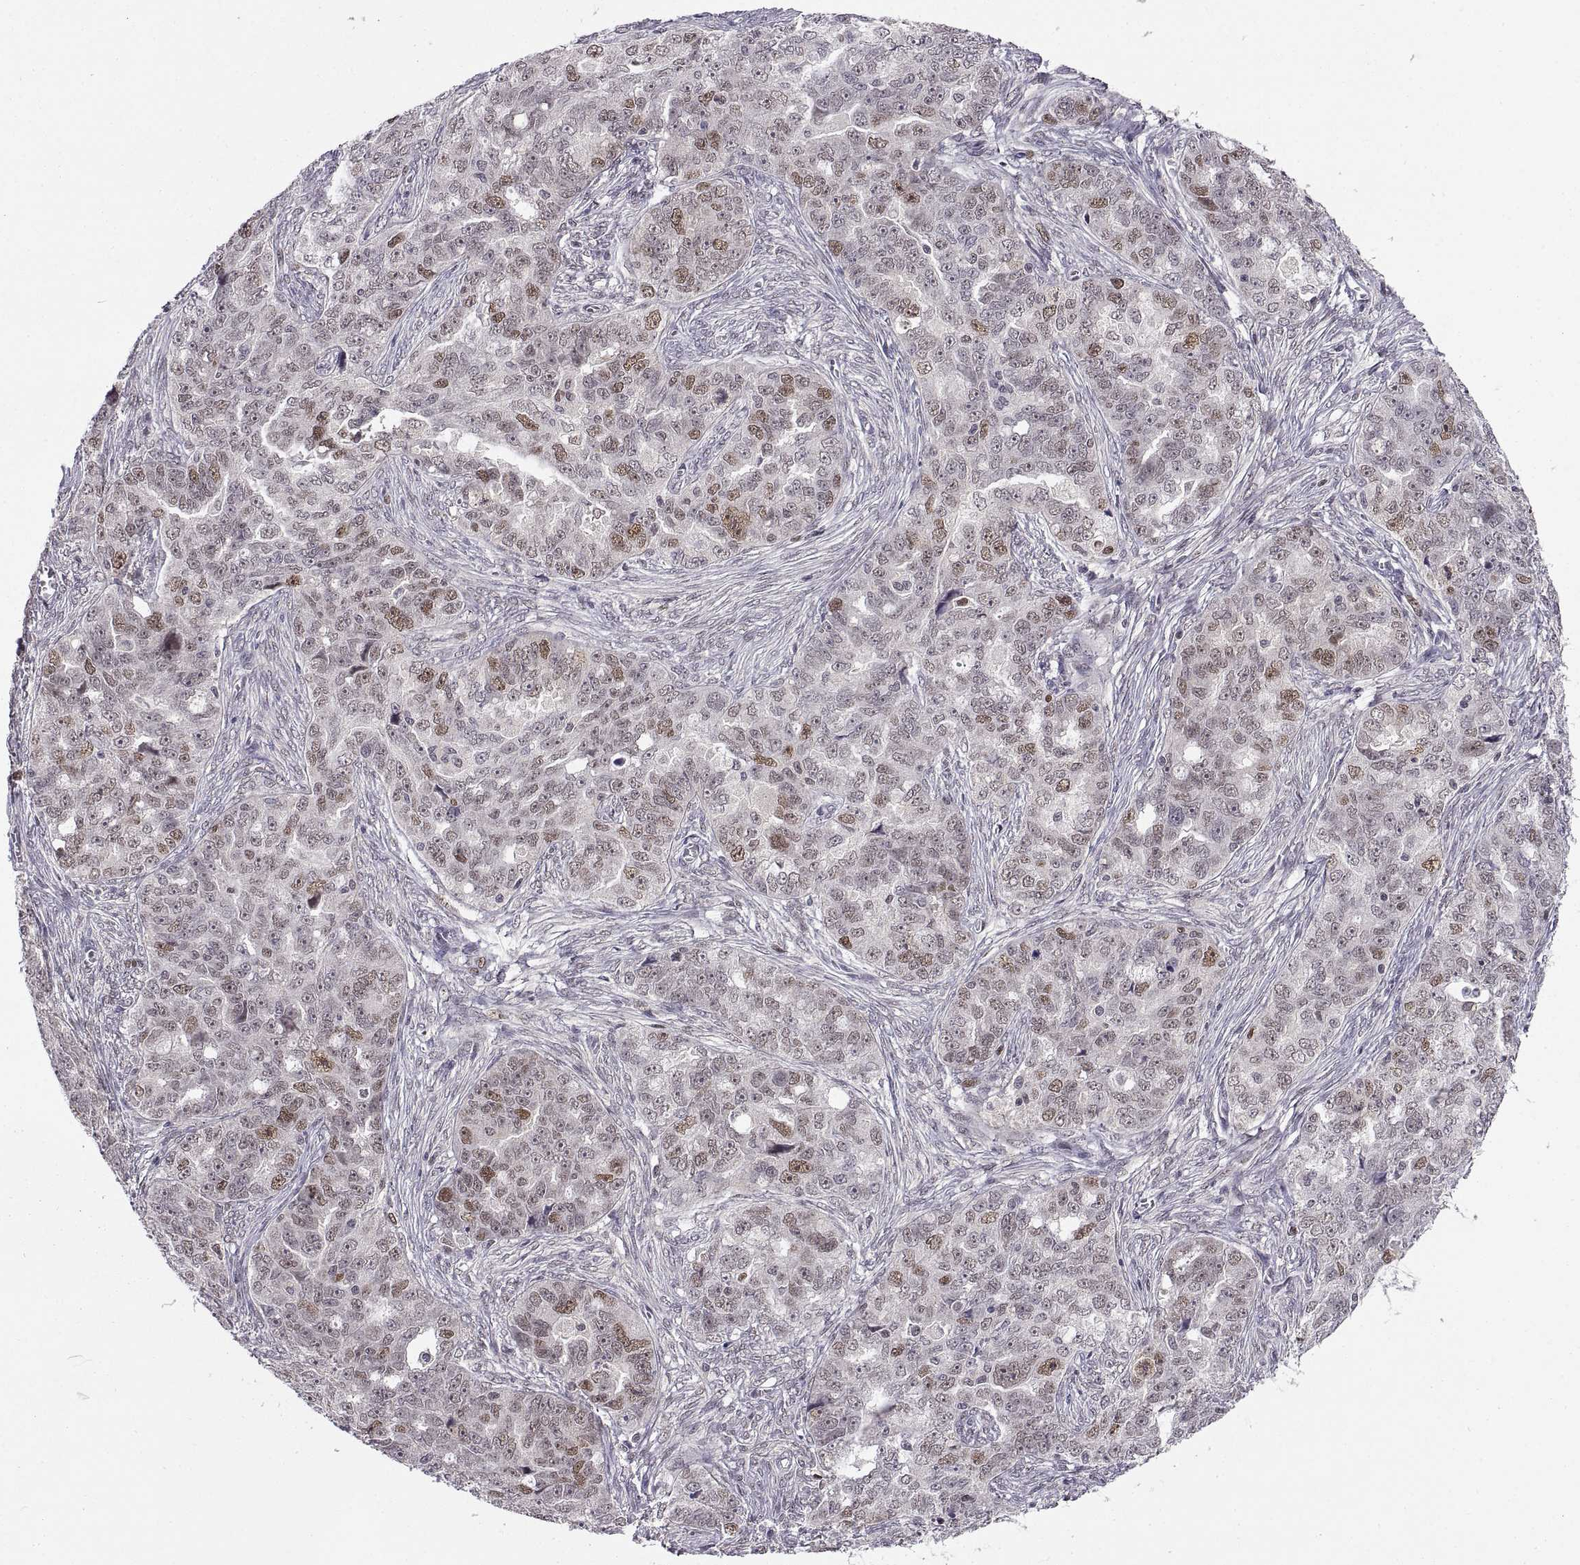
{"staining": {"intensity": "weak", "quantity": "<25%", "location": "nuclear"}, "tissue": "ovarian cancer", "cell_type": "Tumor cells", "image_type": "cancer", "snomed": [{"axis": "morphology", "description": "Cystadenocarcinoma, serous, NOS"}, {"axis": "topography", "description": "Ovary"}], "caption": "A high-resolution micrograph shows IHC staining of serous cystadenocarcinoma (ovarian), which demonstrates no significant staining in tumor cells.", "gene": "CHFR", "patient": {"sex": "female", "age": 51}}